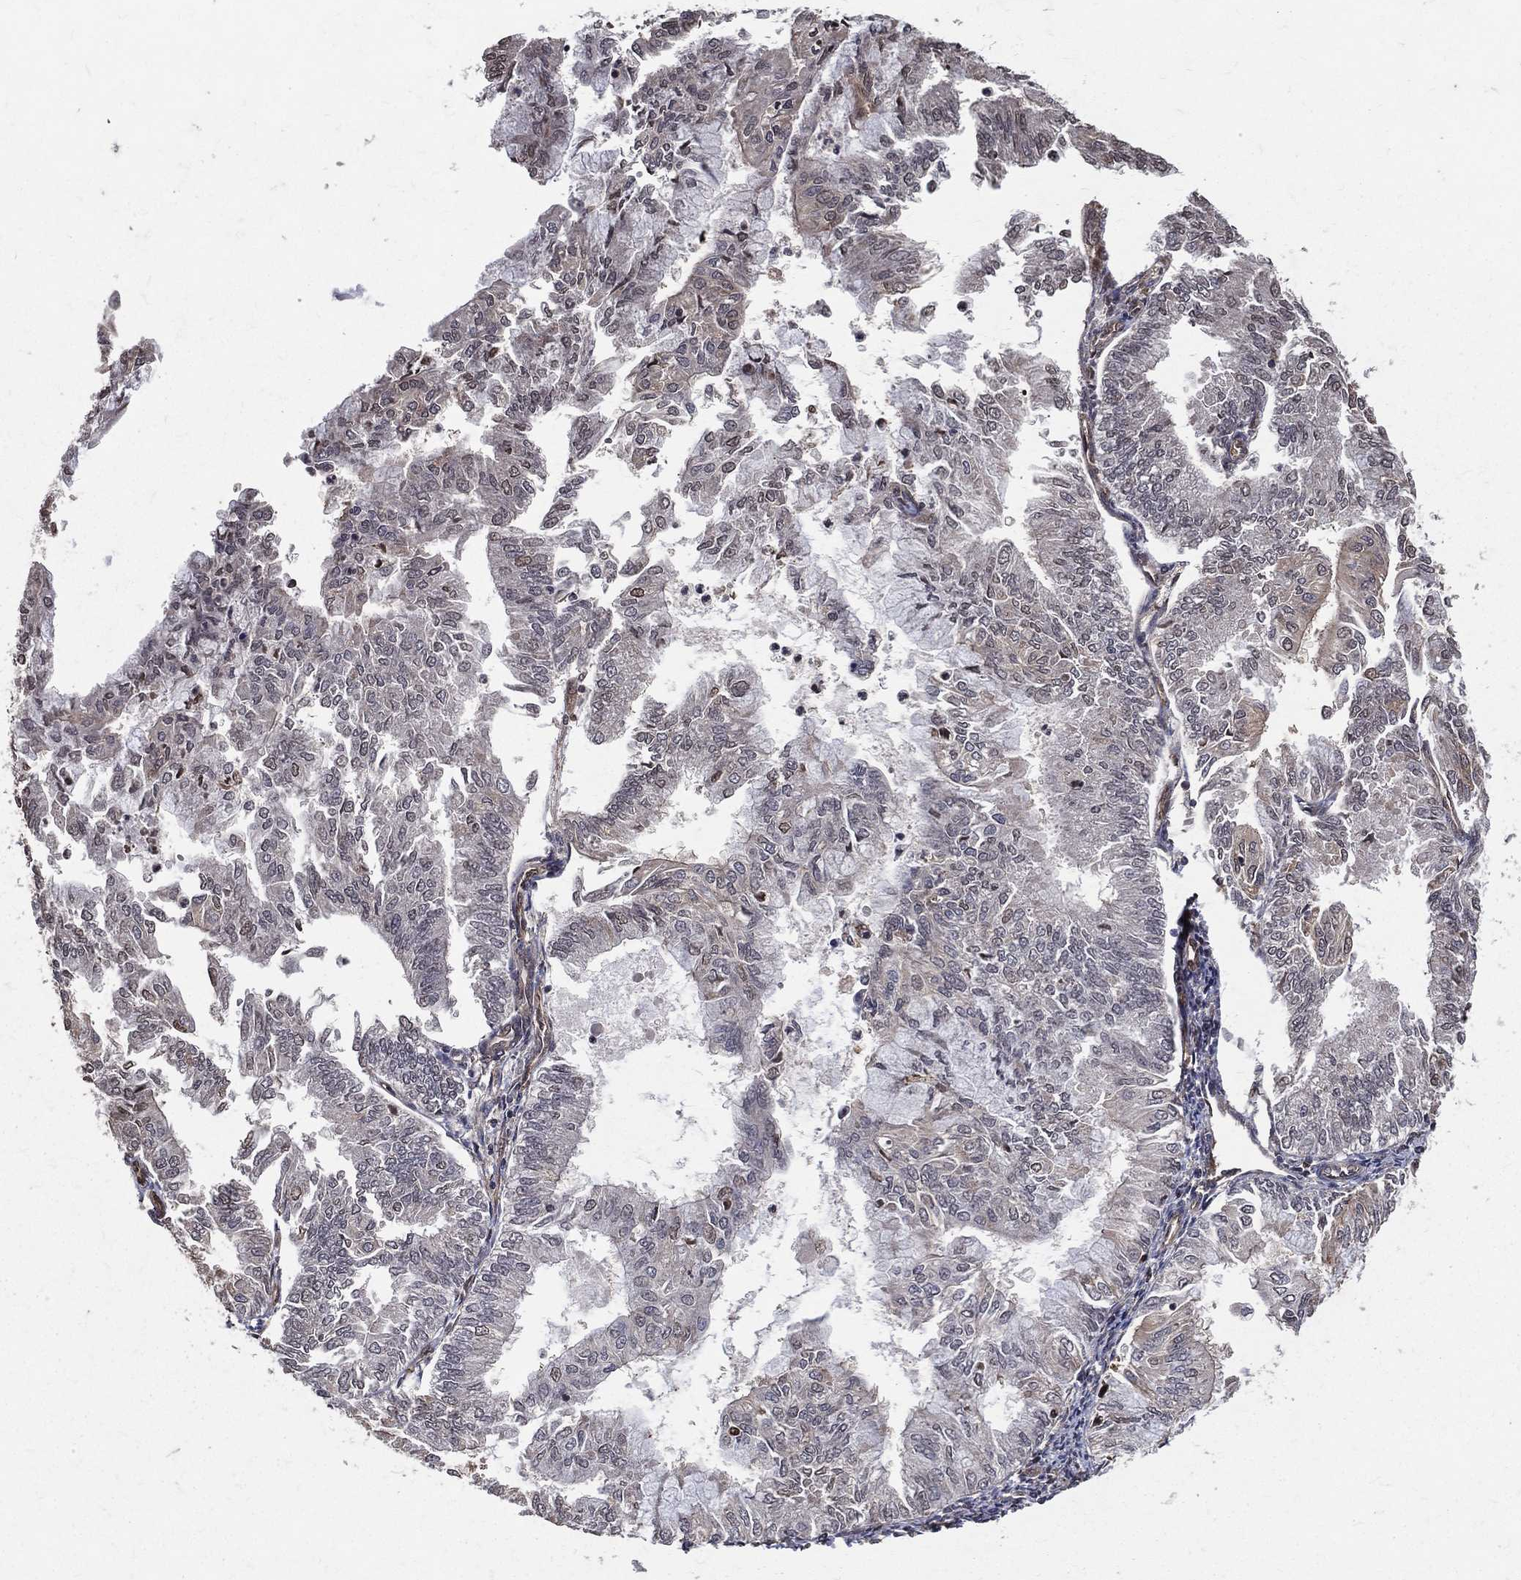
{"staining": {"intensity": "negative", "quantity": "none", "location": "none"}, "tissue": "endometrial cancer", "cell_type": "Tumor cells", "image_type": "cancer", "snomed": [{"axis": "morphology", "description": "Adenocarcinoma, NOS"}, {"axis": "topography", "description": "Endometrium"}], "caption": "A photomicrograph of adenocarcinoma (endometrial) stained for a protein shows no brown staining in tumor cells.", "gene": "DPYSL2", "patient": {"sex": "female", "age": 59}}